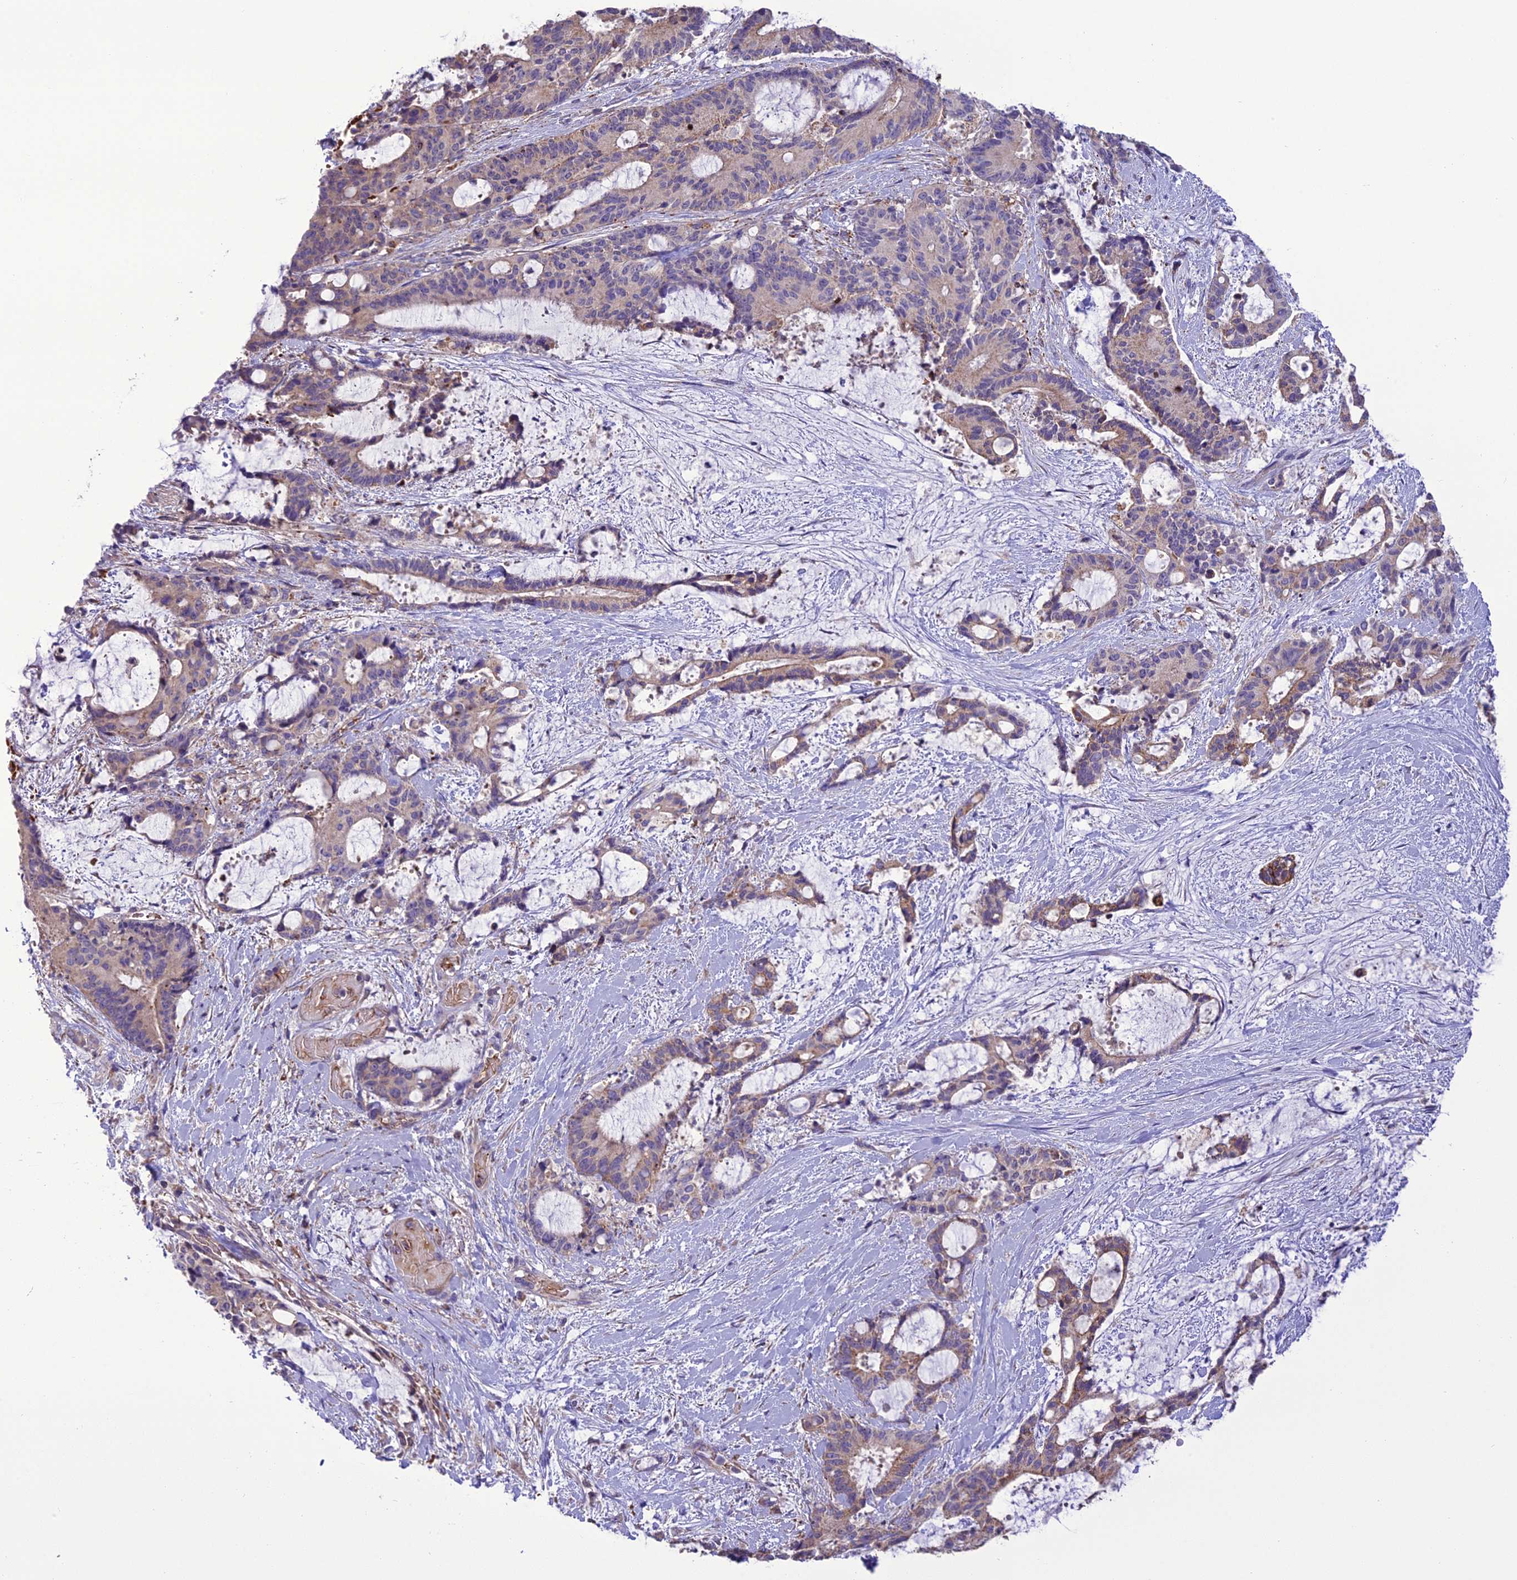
{"staining": {"intensity": "weak", "quantity": ">75%", "location": "cytoplasmic/membranous"}, "tissue": "liver cancer", "cell_type": "Tumor cells", "image_type": "cancer", "snomed": [{"axis": "morphology", "description": "Normal tissue, NOS"}, {"axis": "morphology", "description": "Cholangiocarcinoma"}, {"axis": "topography", "description": "Liver"}, {"axis": "topography", "description": "Peripheral nerve tissue"}], "caption": "Approximately >75% of tumor cells in human liver cholangiocarcinoma display weak cytoplasmic/membranous protein positivity as visualized by brown immunohistochemical staining.", "gene": "TBC1D24", "patient": {"sex": "female", "age": 73}}